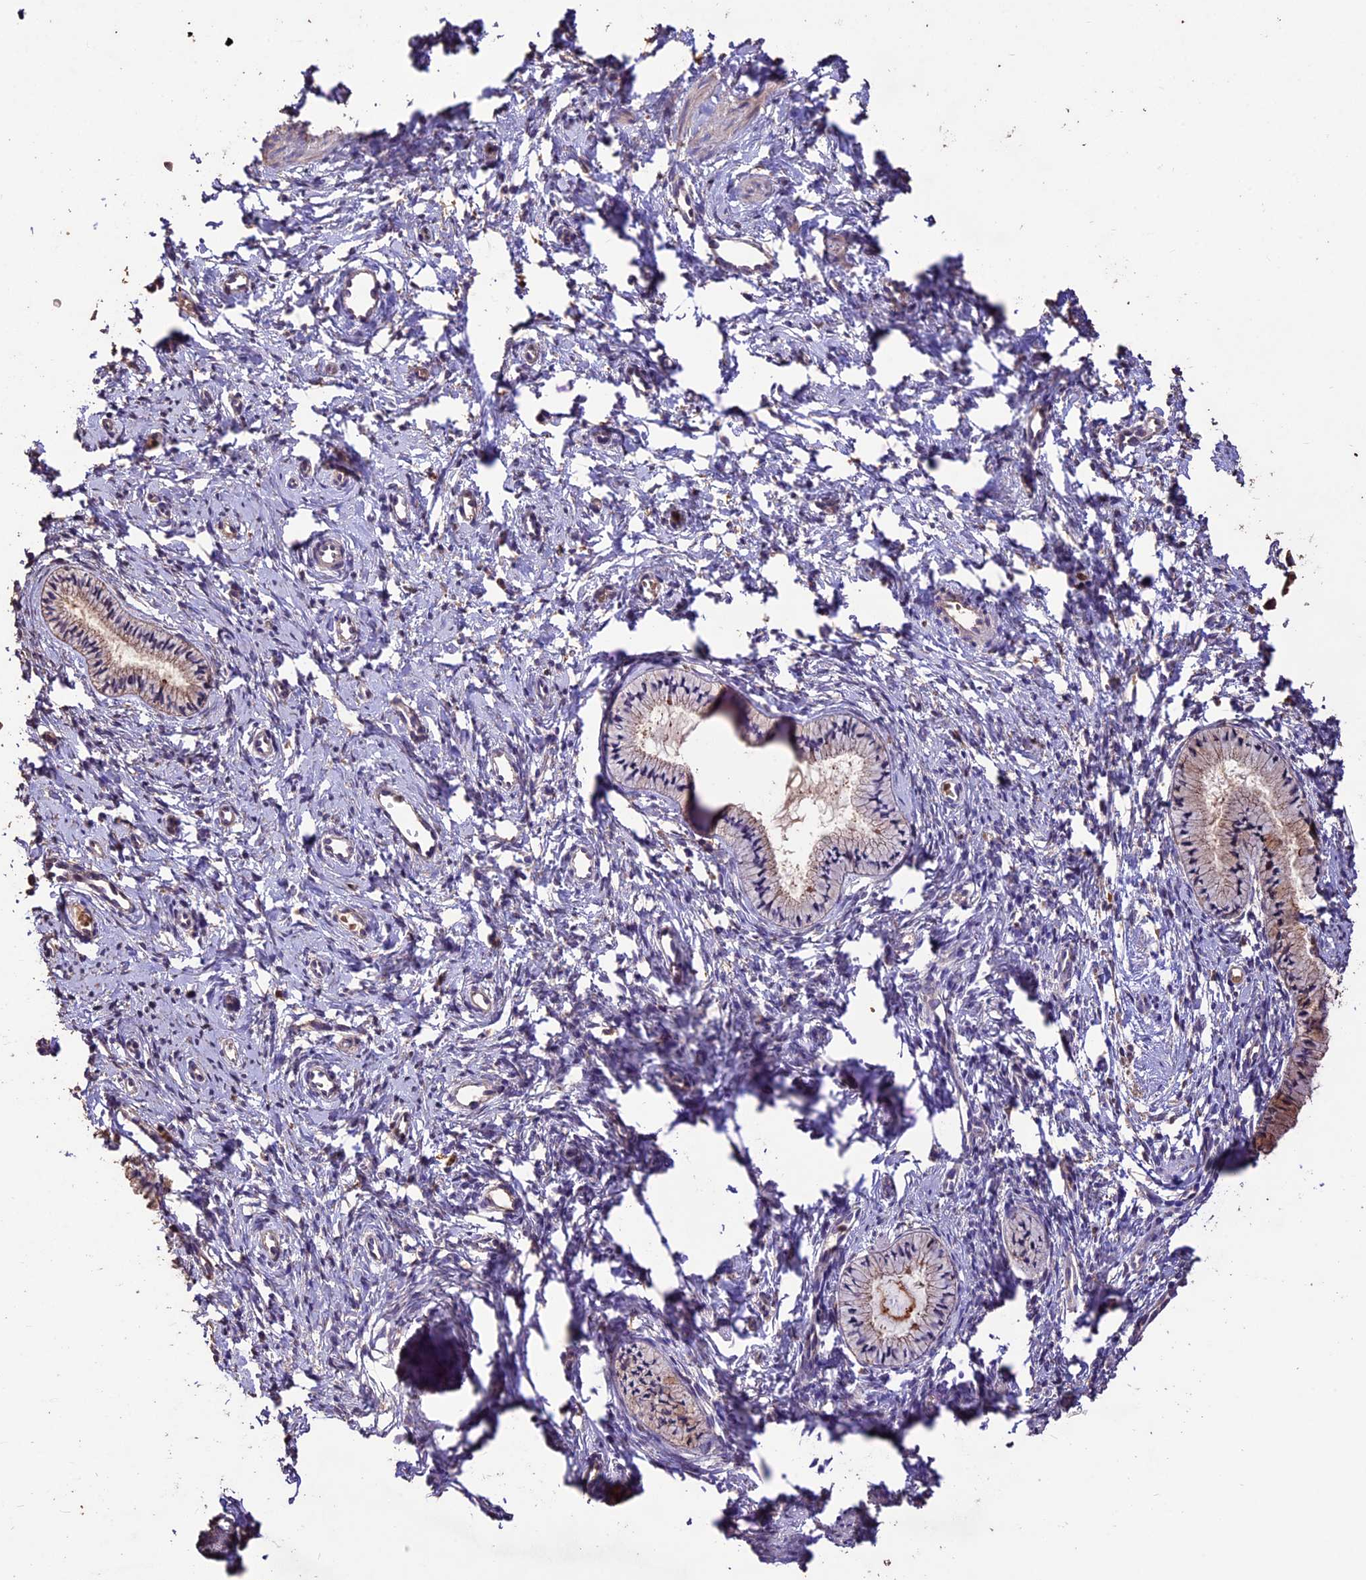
{"staining": {"intensity": "weak", "quantity": ">75%", "location": "cytoplasmic/membranous"}, "tissue": "cervix", "cell_type": "Glandular cells", "image_type": "normal", "snomed": [{"axis": "morphology", "description": "Normal tissue, NOS"}, {"axis": "topography", "description": "Cervix"}], "caption": "Immunohistochemical staining of unremarkable human cervix reveals low levels of weak cytoplasmic/membranous expression in approximately >75% of glandular cells. Nuclei are stained in blue.", "gene": "CRLF1", "patient": {"sex": "female", "age": 57}}